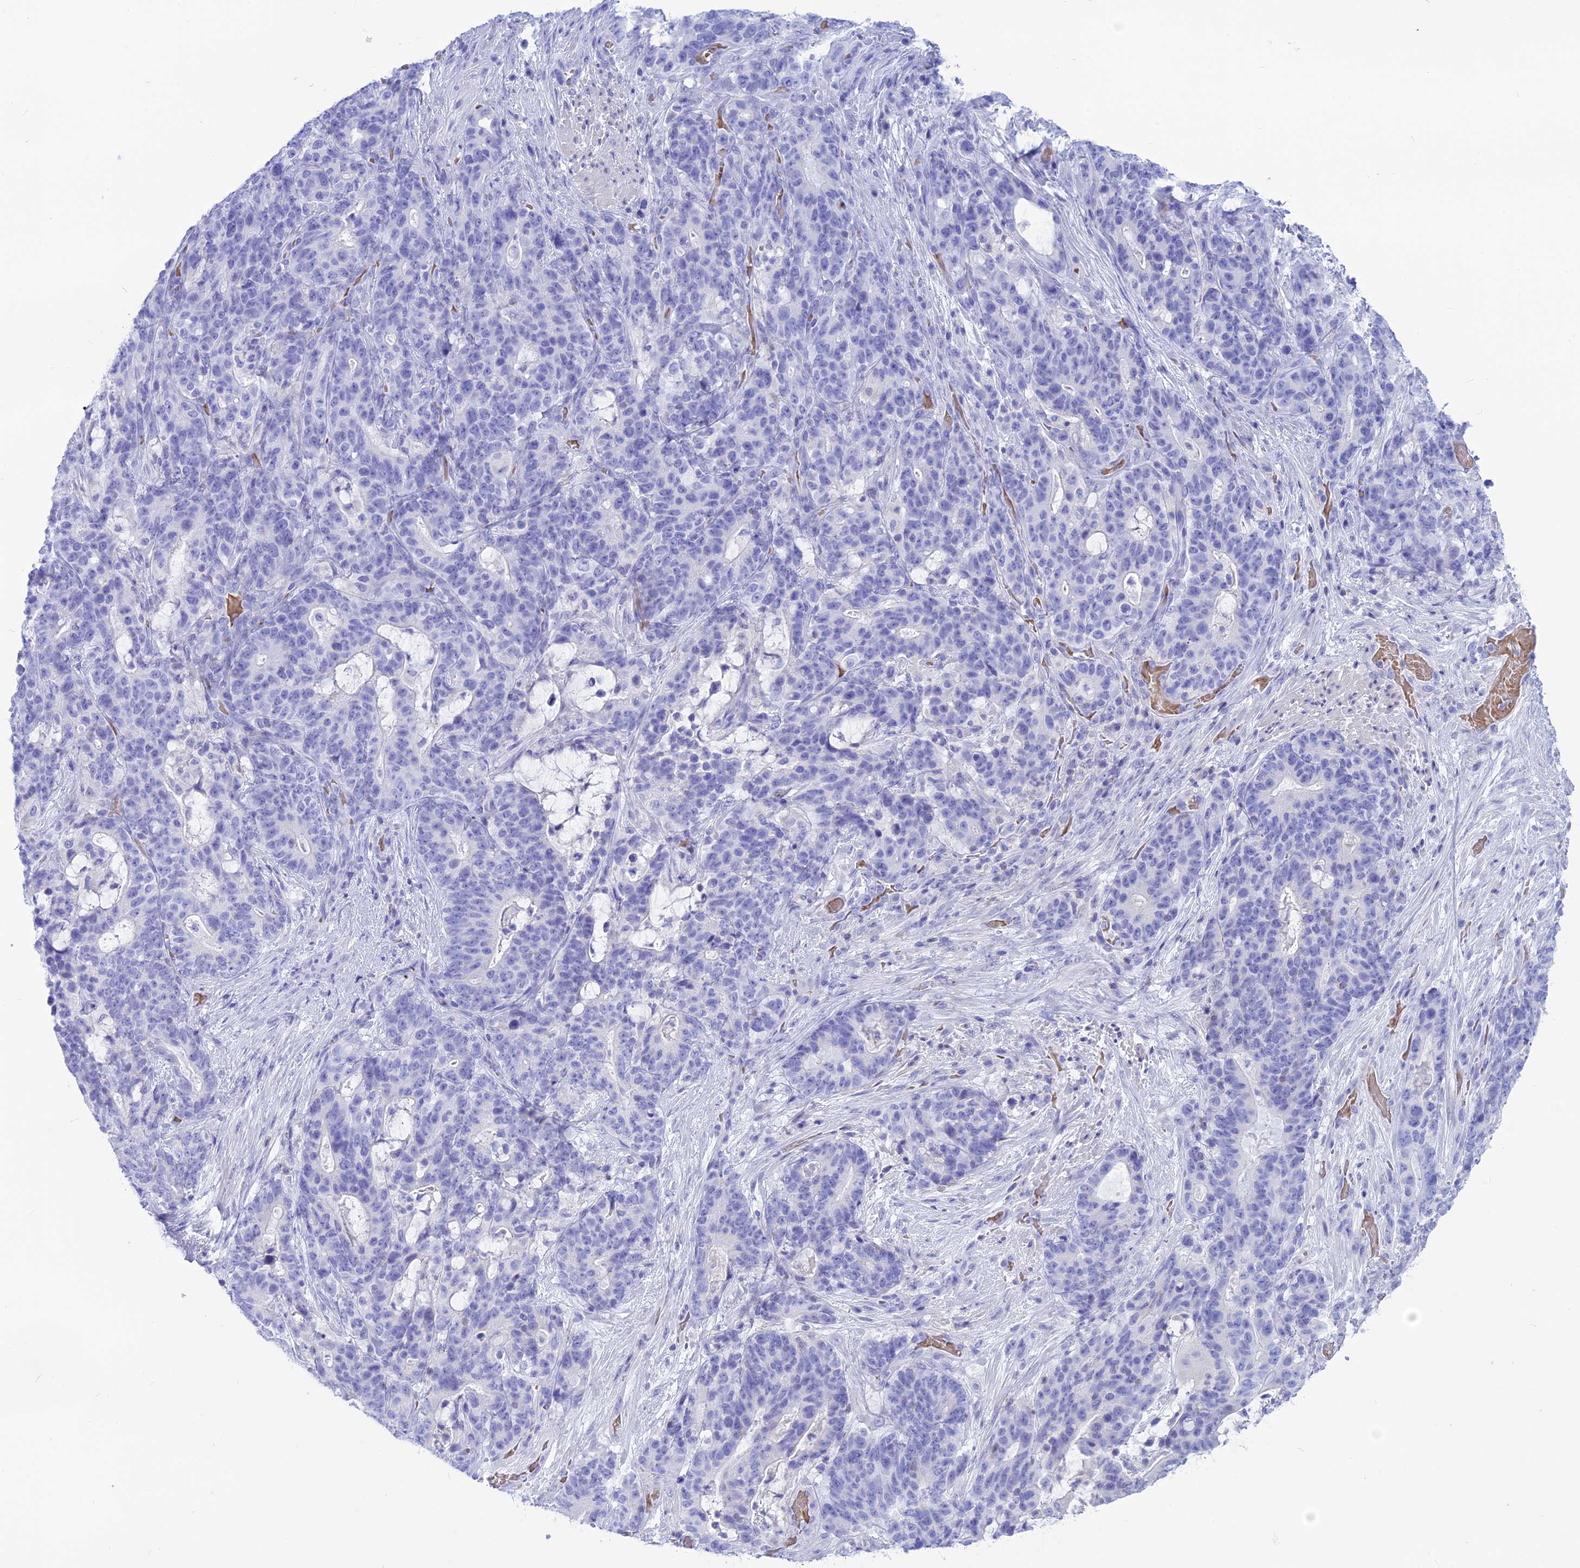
{"staining": {"intensity": "negative", "quantity": "none", "location": "none"}, "tissue": "stomach cancer", "cell_type": "Tumor cells", "image_type": "cancer", "snomed": [{"axis": "morphology", "description": "Normal tissue, NOS"}, {"axis": "morphology", "description": "Adenocarcinoma, NOS"}, {"axis": "topography", "description": "Stomach"}], "caption": "Tumor cells show no significant protein positivity in adenocarcinoma (stomach).", "gene": "GLYATL1", "patient": {"sex": "female", "age": 64}}